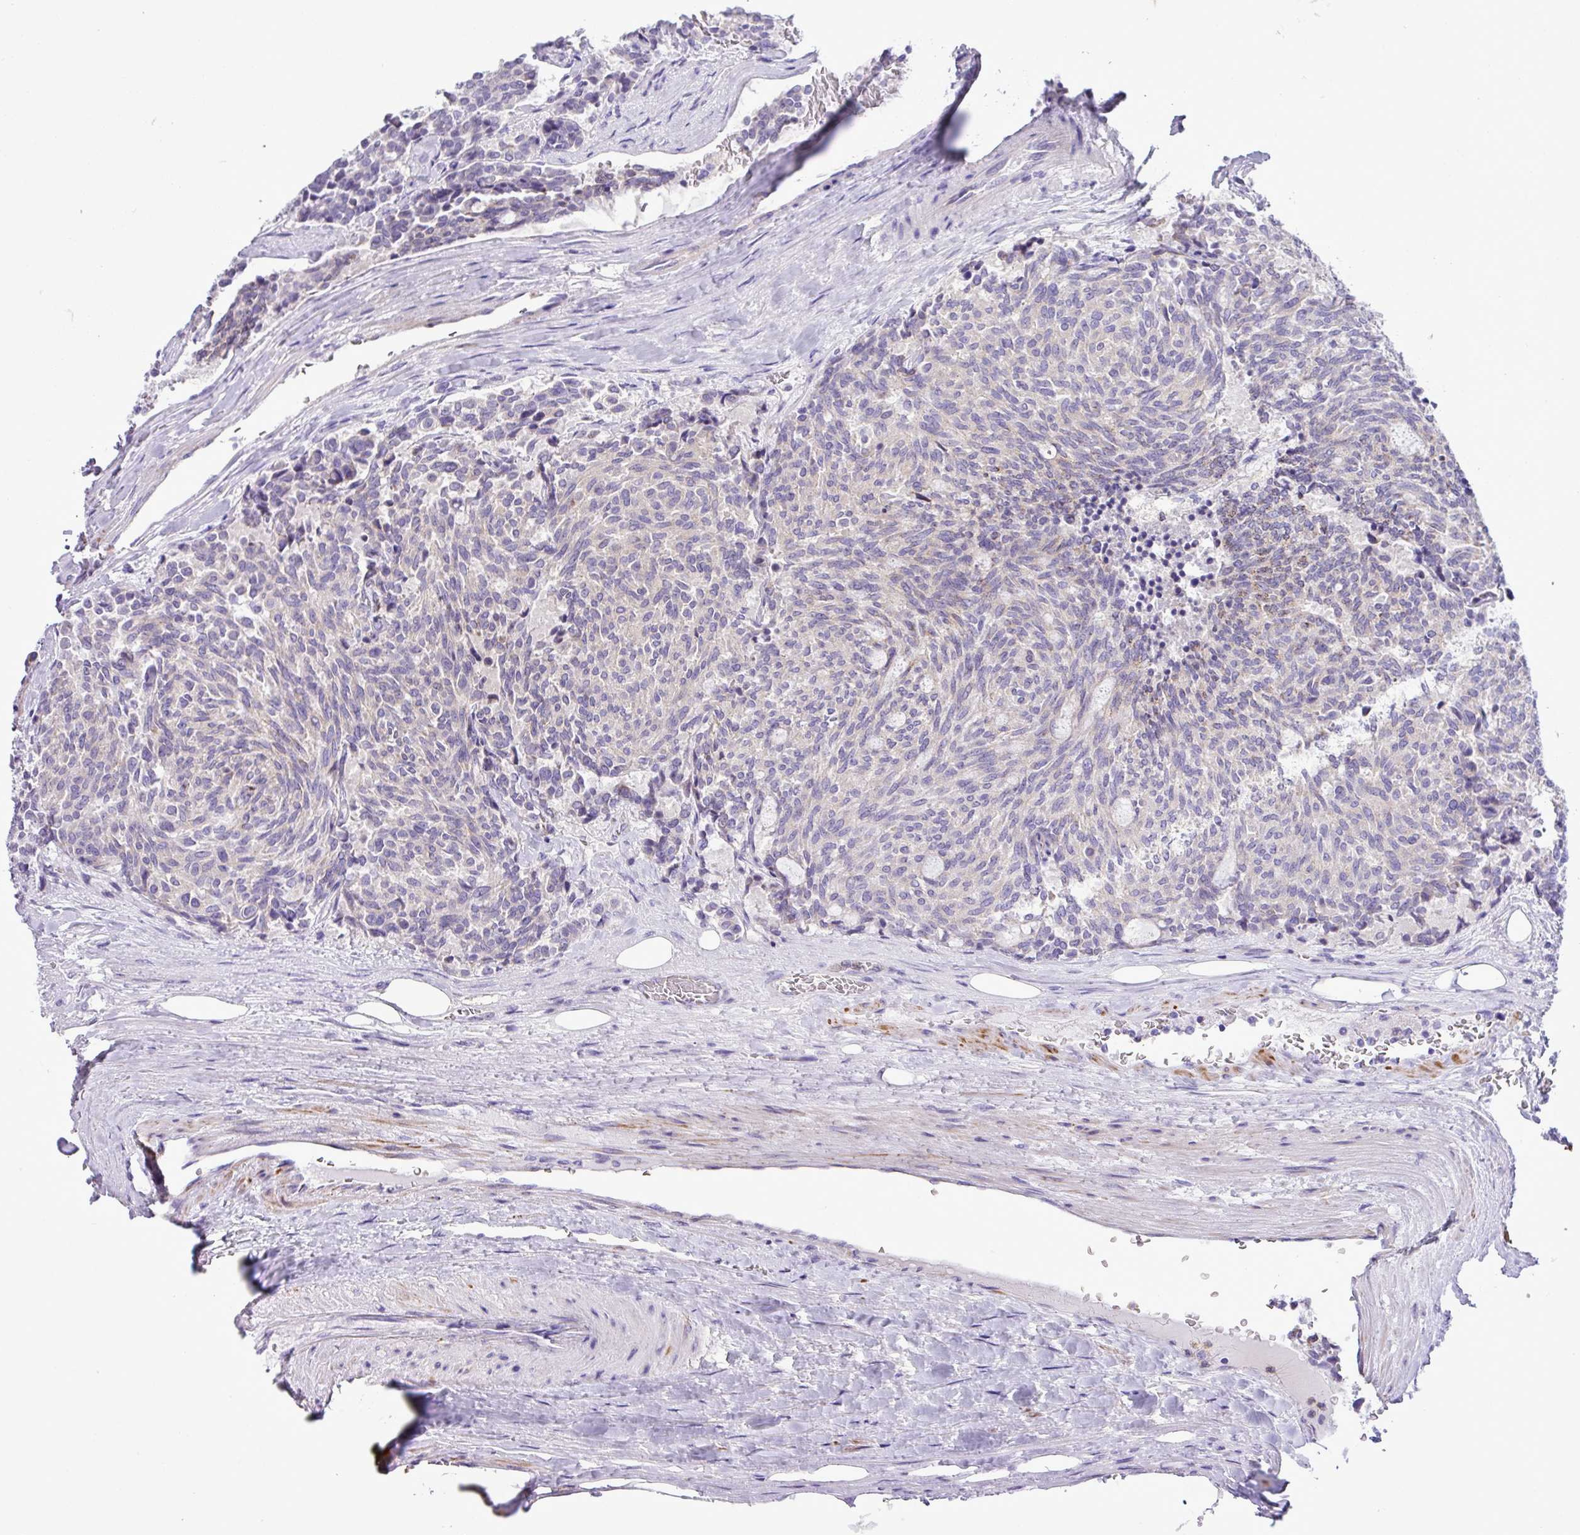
{"staining": {"intensity": "negative", "quantity": "none", "location": "none"}, "tissue": "carcinoid", "cell_type": "Tumor cells", "image_type": "cancer", "snomed": [{"axis": "morphology", "description": "Carcinoid, malignant, NOS"}, {"axis": "topography", "description": "Pancreas"}], "caption": "Immunohistochemistry (IHC) of malignant carcinoid displays no positivity in tumor cells.", "gene": "ZSCAN5A", "patient": {"sex": "female", "age": 54}}